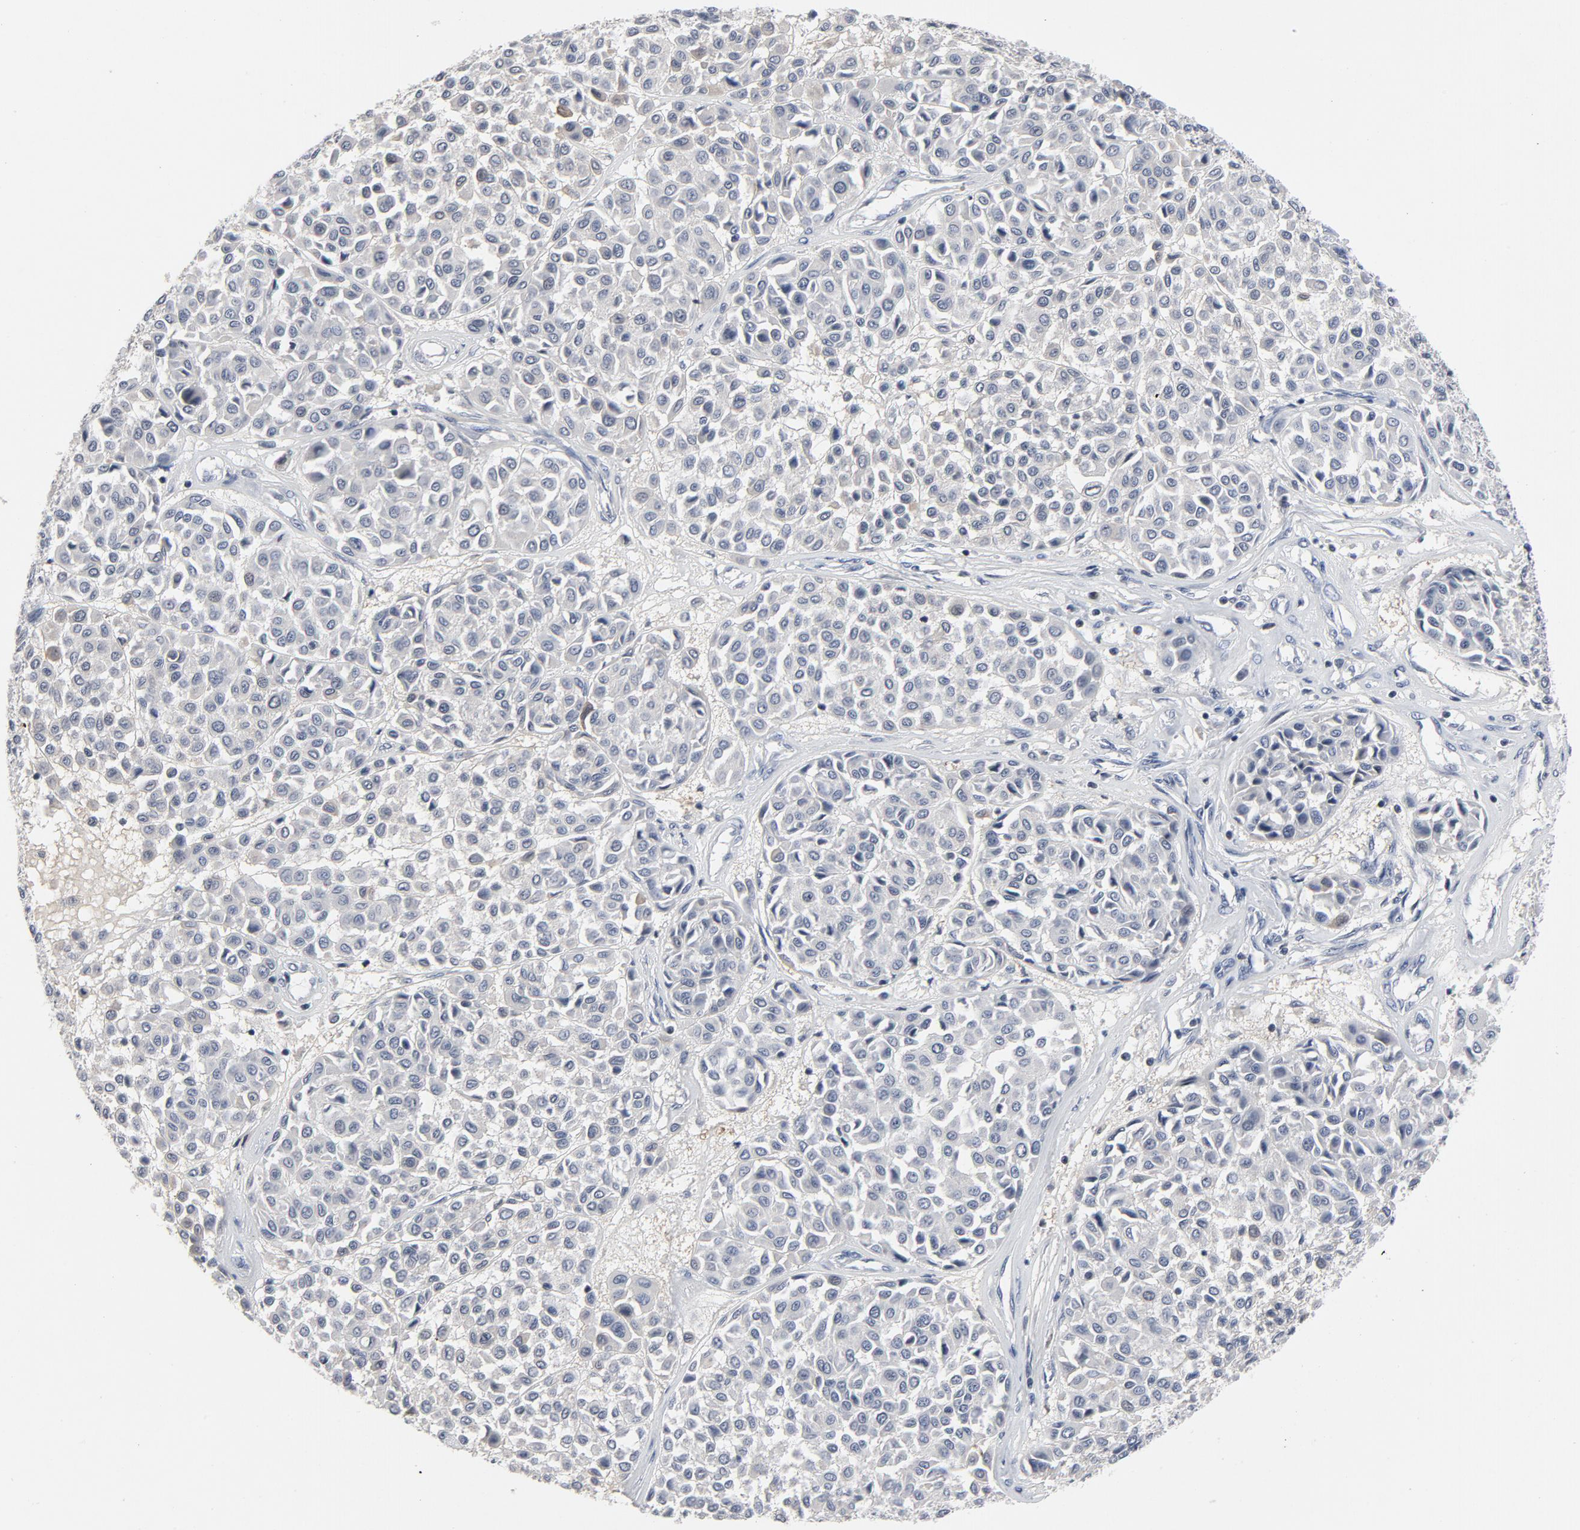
{"staining": {"intensity": "negative", "quantity": "none", "location": "none"}, "tissue": "melanoma", "cell_type": "Tumor cells", "image_type": "cancer", "snomed": [{"axis": "morphology", "description": "Malignant melanoma, Metastatic site"}, {"axis": "topography", "description": "Soft tissue"}], "caption": "An immunohistochemistry (IHC) histopathology image of melanoma is shown. There is no staining in tumor cells of melanoma. Nuclei are stained in blue.", "gene": "TCL1A", "patient": {"sex": "male", "age": 41}}